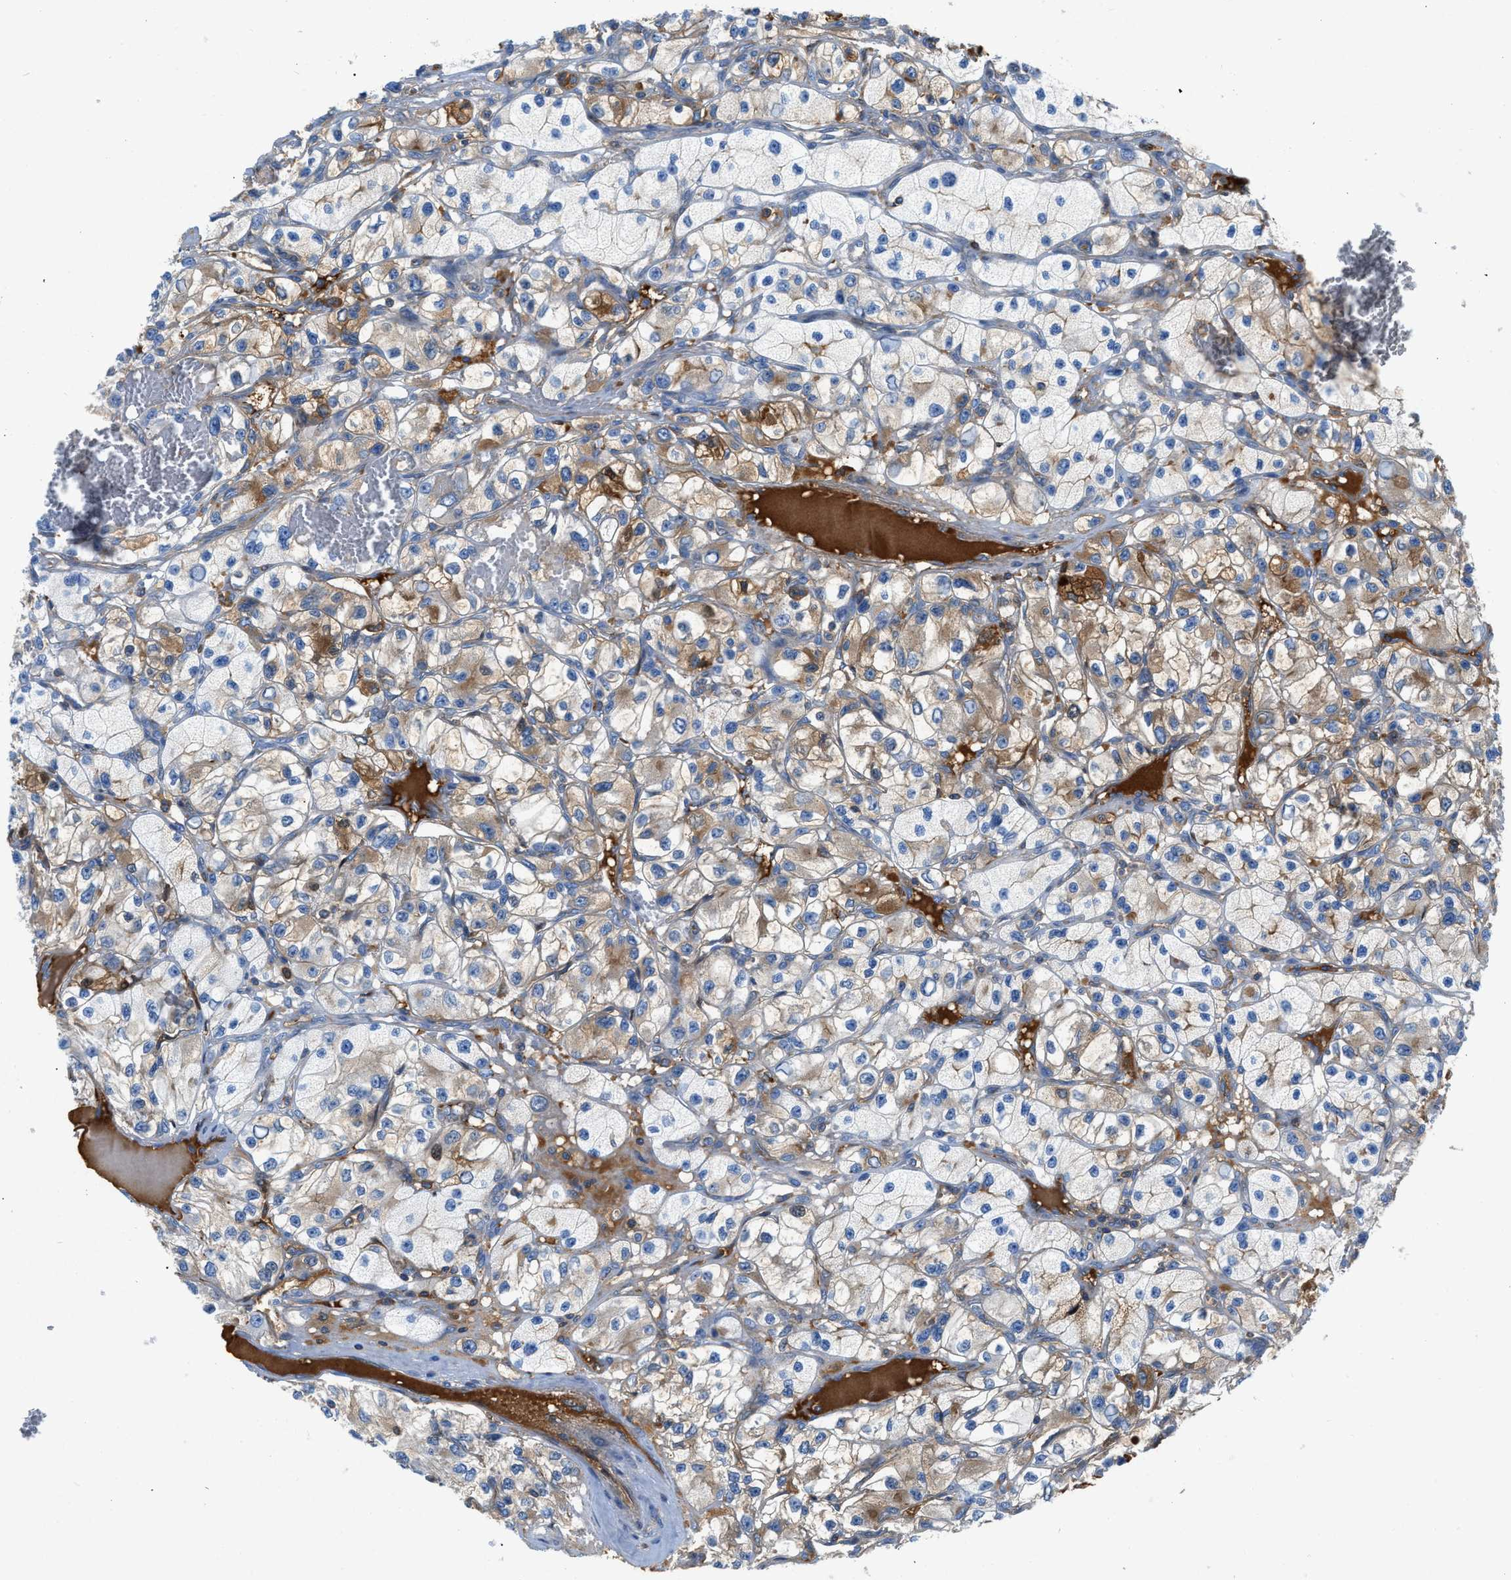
{"staining": {"intensity": "moderate", "quantity": "<25%", "location": "cytoplasmic/membranous"}, "tissue": "renal cancer", "cell_type": "Tumor cells", "image_type": "cancer", "snomed": [{"axis": "morphology", "description": "Adenocarcinoma, NOS"}, {"axis": "topography", "description": "Kidney"}], "caption": "About <25% of tumor cells in human adenocarcinoma (renal) reveal moderate cytoplasmic/membranous protein positivity as visualized by brown immunohistochemical staining.", "gene": "ATP6V0D1", "patient": {"sex": "female", "age": 57}}